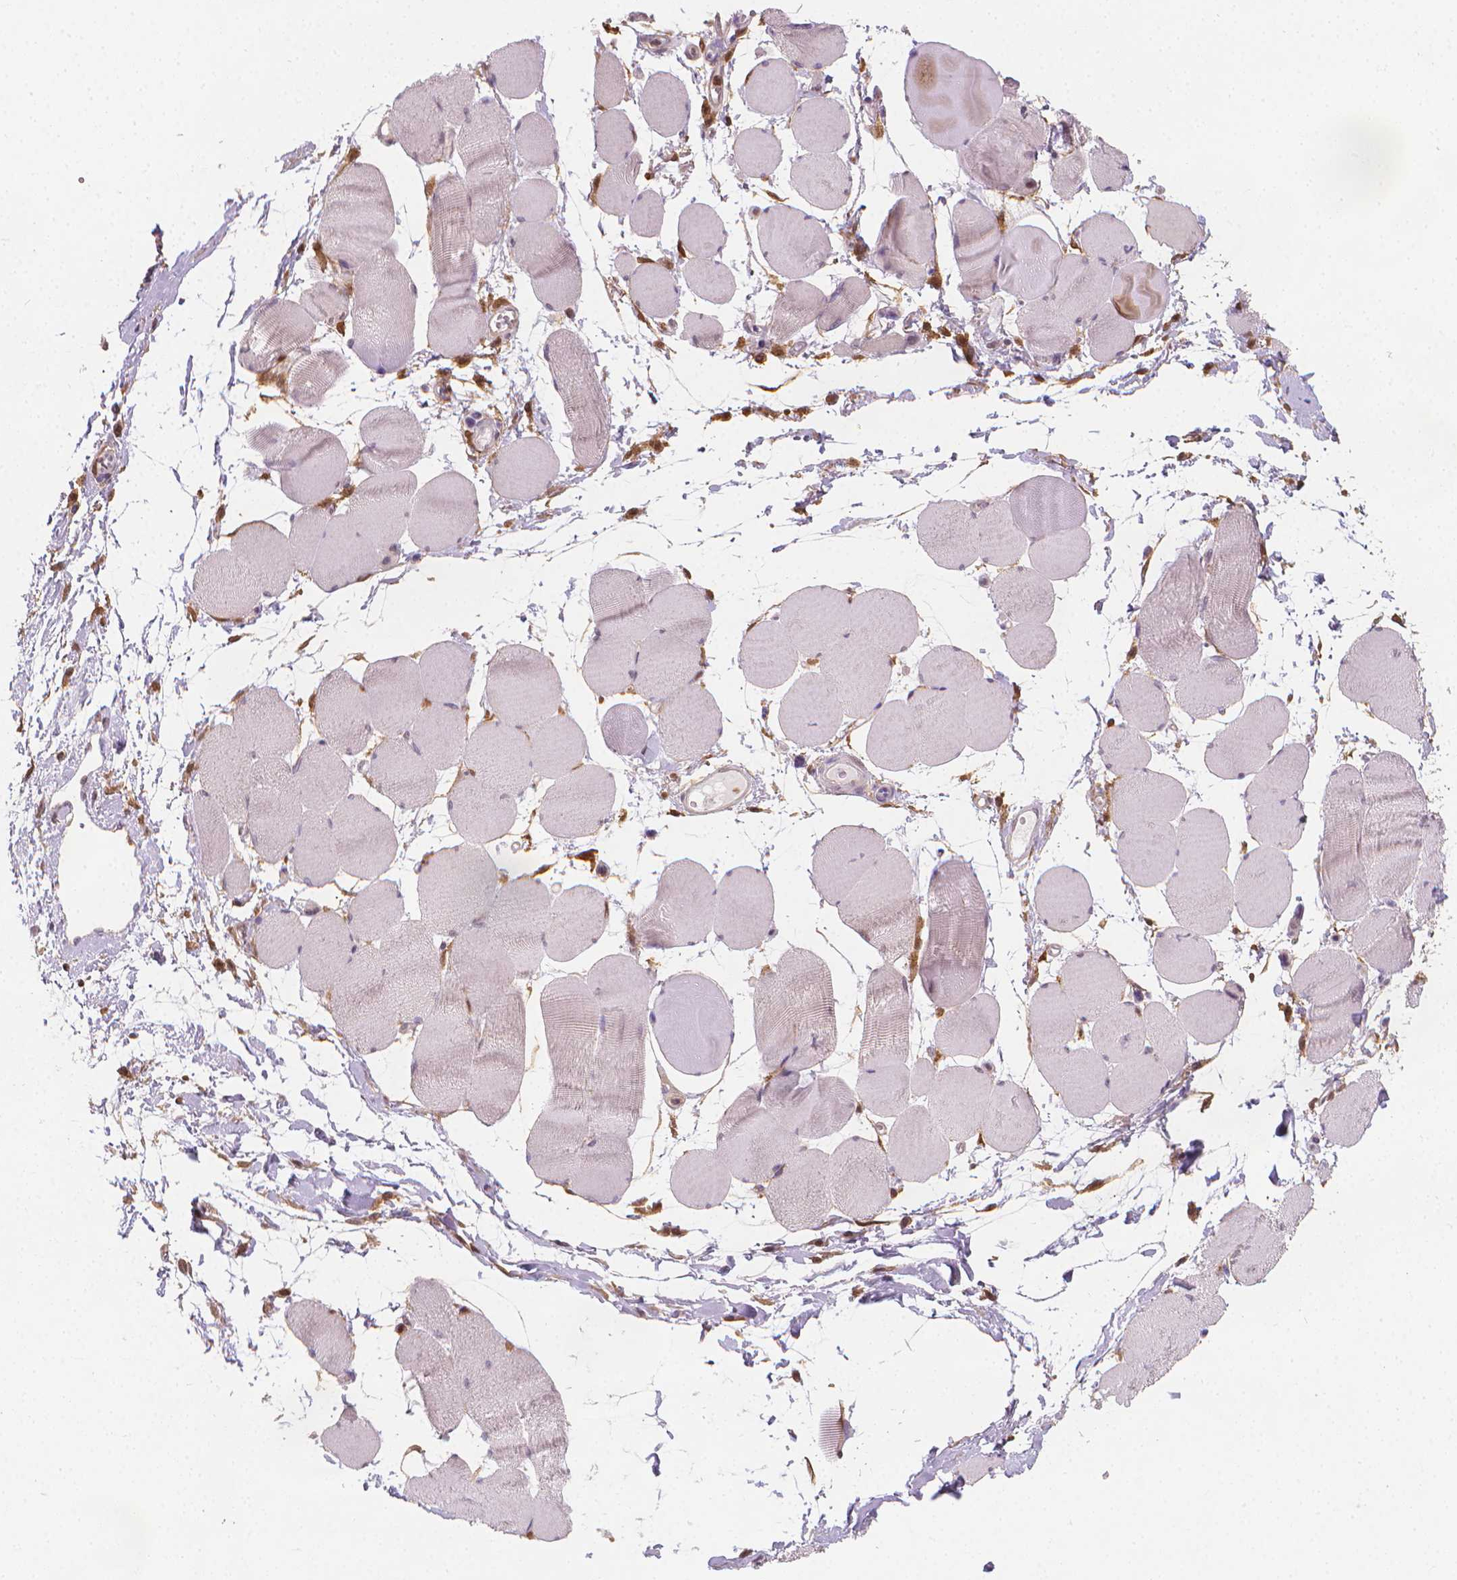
{"staining": {"intensity": "negative", "quantity": "none", "location": "none"}, "tissue": "skeletal muscle", "cell_type": "Myocytes", "image_type": "normal", "snomed": [{"axis": "morphology", "description": "Normal tissue, NOS"}, {"axis": "topography", "description": "Skeletal muscle"}], "caption": "Protein analysis of normal skeletal muscle reveals no significant staining in myocytes. (Stains: DAB immunohistochemistry (IHC) with hematoxylin counter stain, Microscopy: brightfield microscopy at high magnification).", "gene": "TNFAIP2", "patient": {"sex": "female", "age": 75}}